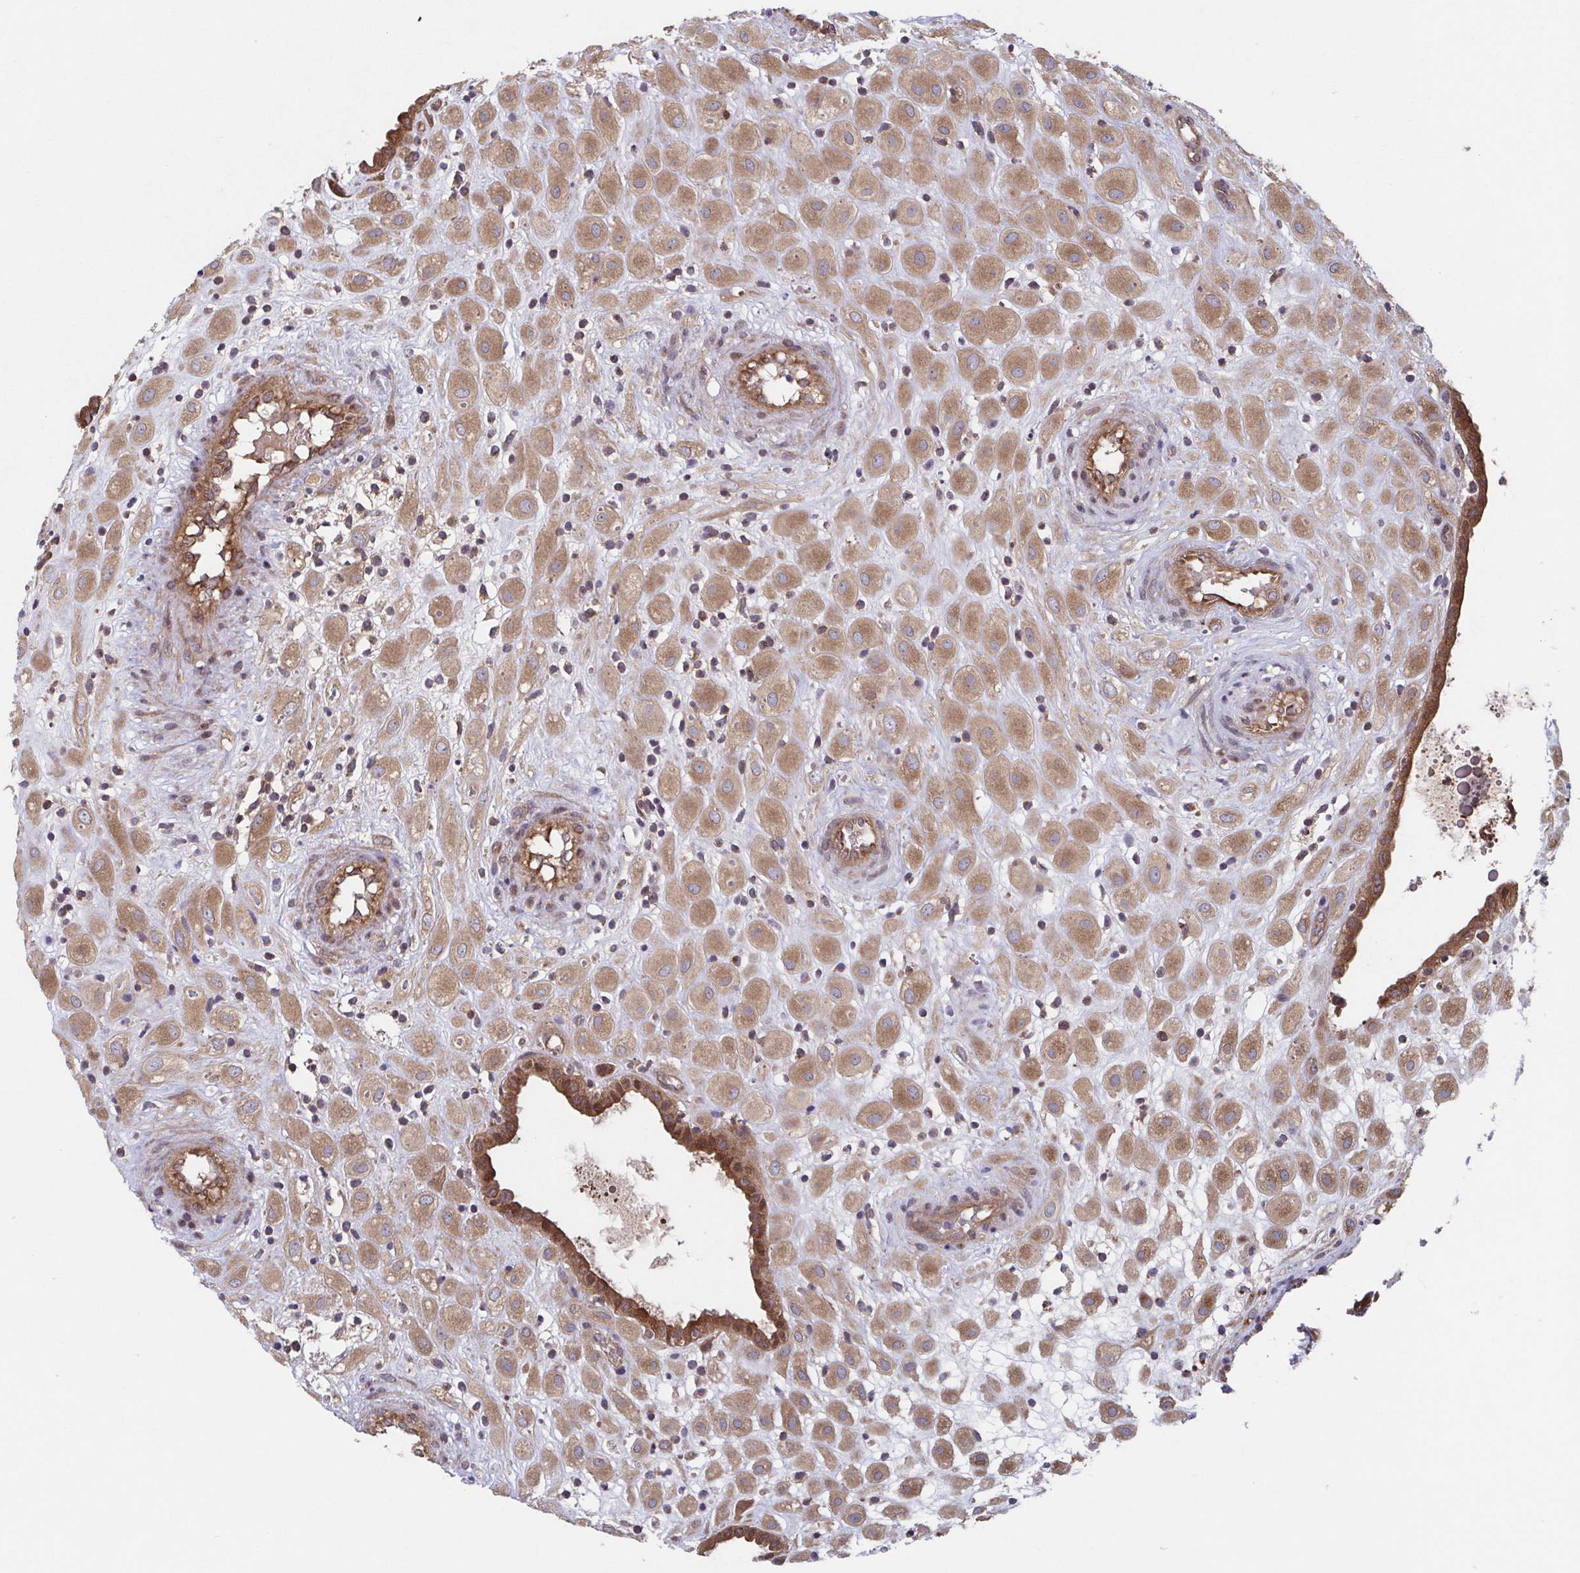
{"staining": {"intensity": "moderate", "quantity": ">75%", "location": "cytoplasmic/membranous"}, "tissue": "placenta", "cell_type": "Decidual cells", "image_type": "normal", "snomed": [{"axis": "morphology", "description": "Normal tissue, NOS"}, {"axis": "topography", "description": "Placenta"}], "caption": "Protein staining of unremarkable placenta shows moderate cytoplasmic/membranous positivity in about >75% of decidual cells.", "gene": "COPB1", "patient": {"sex": "female", "age": 24}}